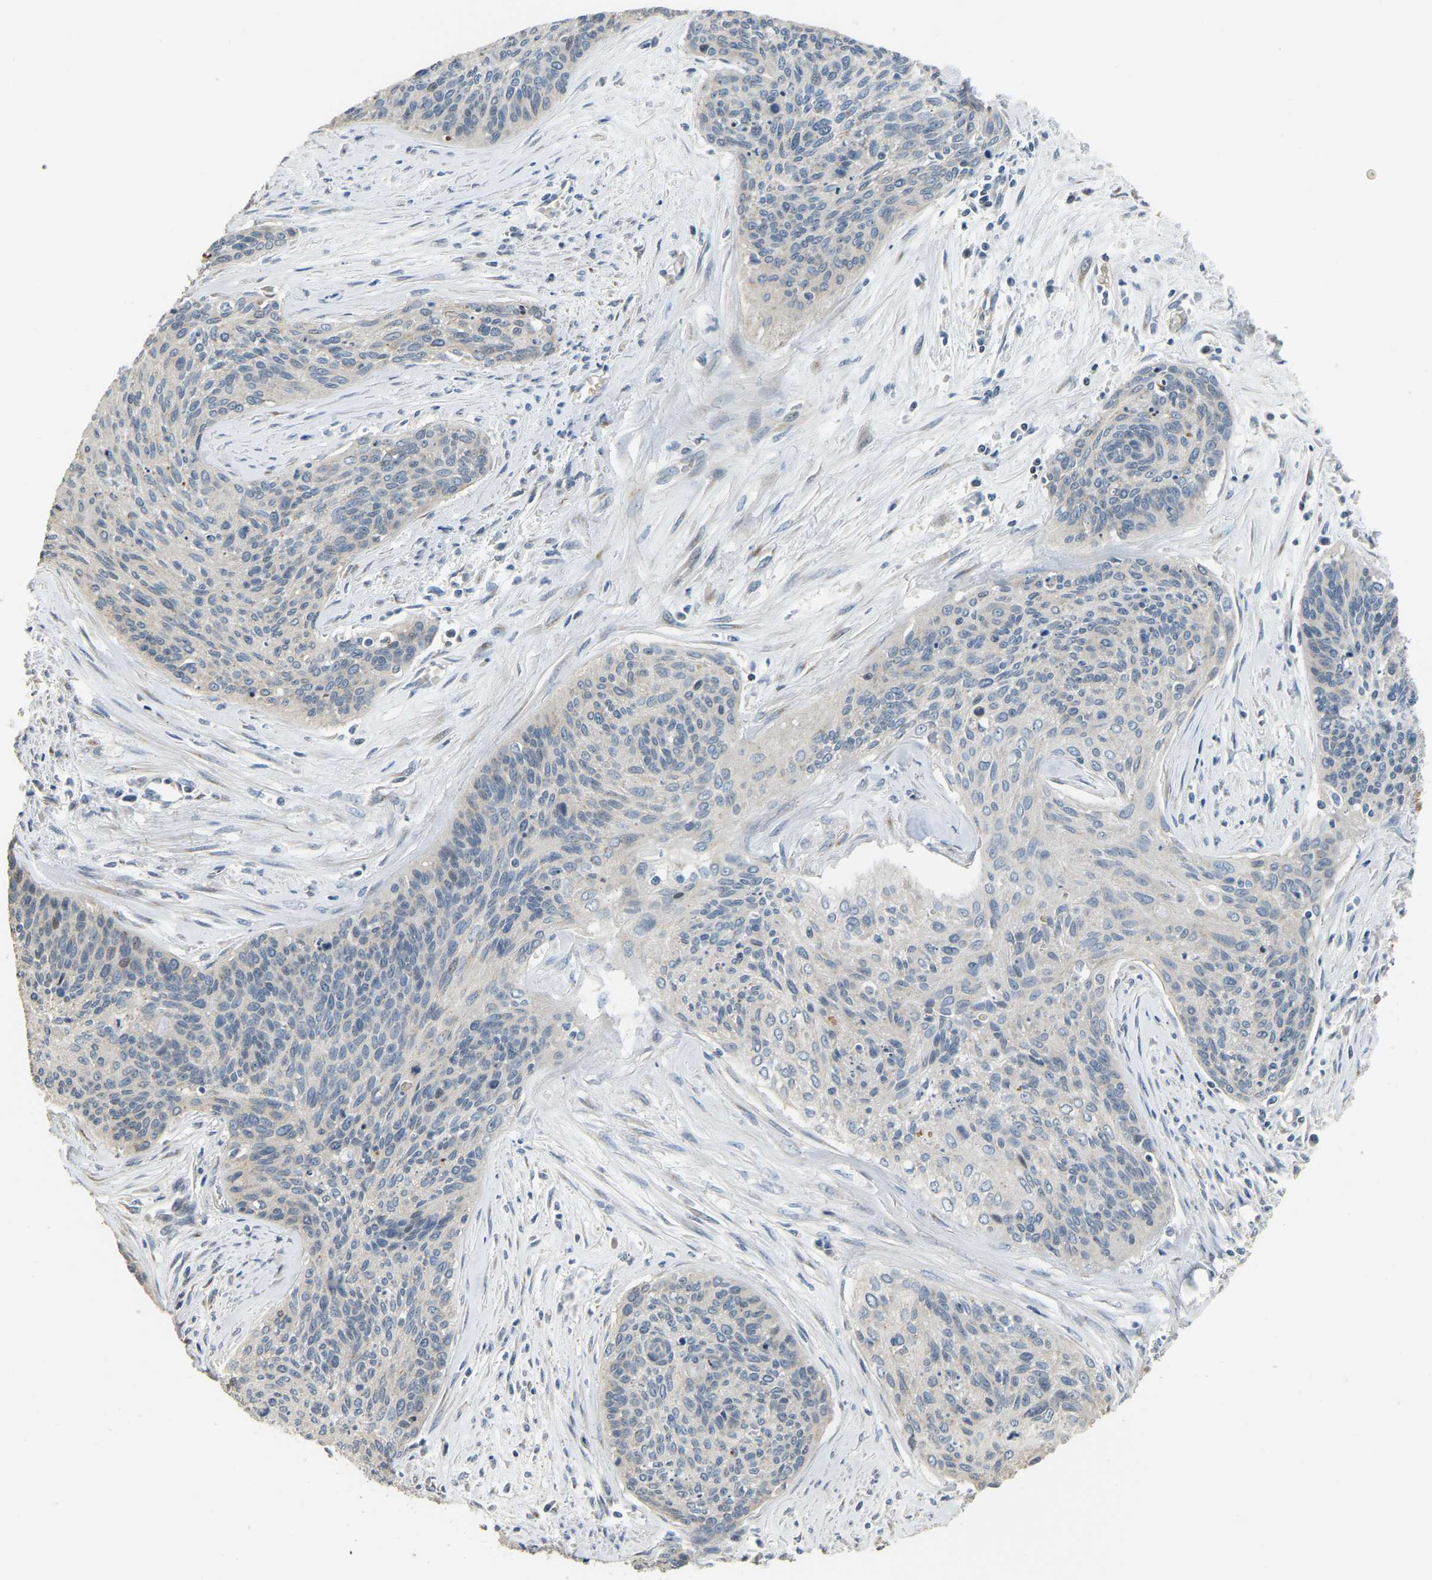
{"staining": {"intensity": "weak", "quantity": "<25%", "location": "nuclear"}, "tissue": "cervical cancer", "cell_type": "Tumor cells", "image_type": "cancer", "snomed": [{"axis": "morphology", "description": "Squamous cell carcinoma, NOS"}, {"axis": "topography", "description": "Cervix"}], "caption": "Cervical squamous cell carcinoma stained for a protein using immunohistochemistry demonstrates no staining tumor cells.", "gene": "CFAP298", "patient": {"sex": "female", "age": 55}}